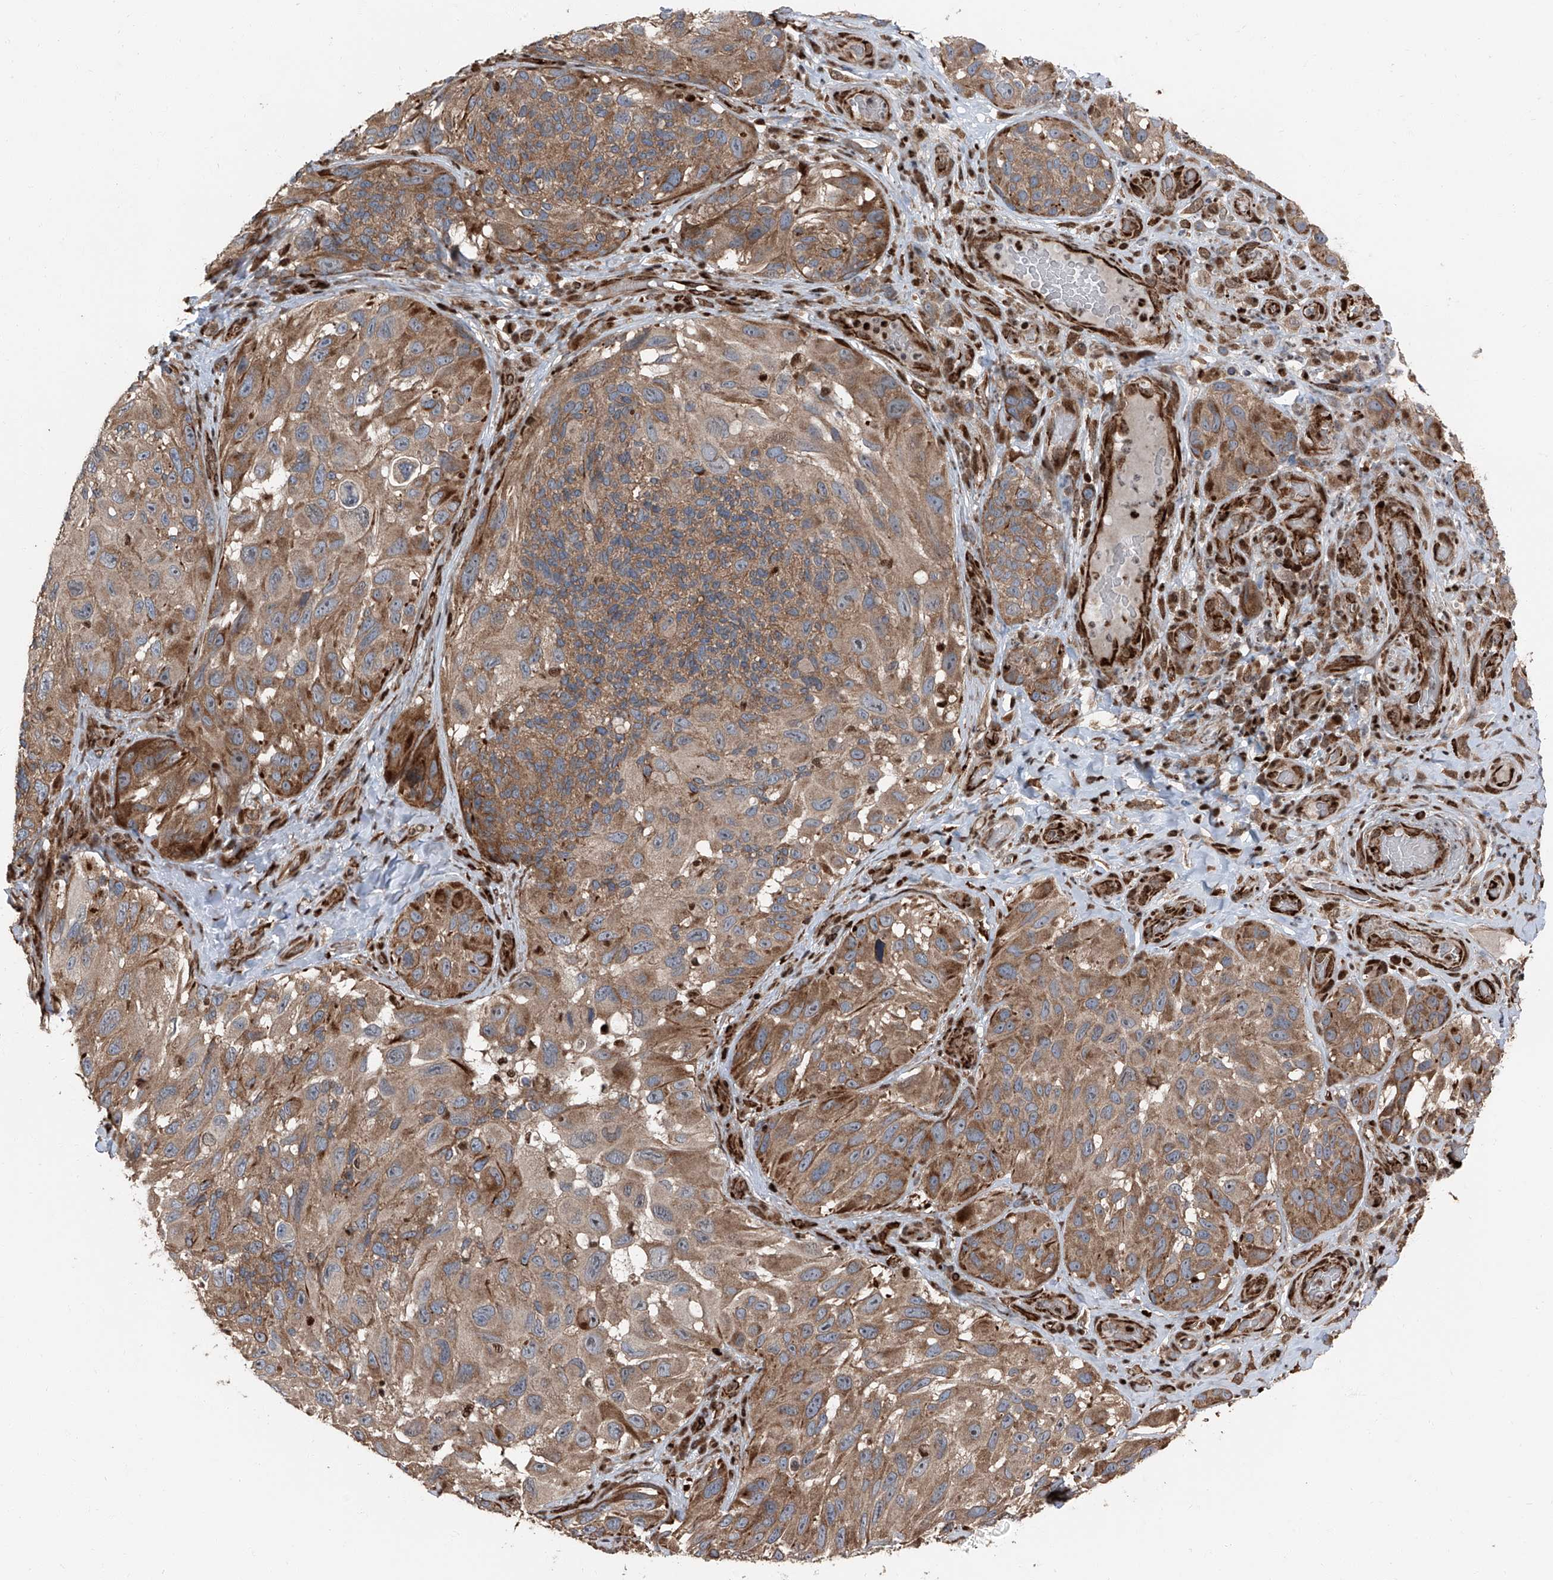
{"staining": {"intensity": "moderate", "quantity": ">75%", "location": "cytoplasmic/membranous"}, "tissue": "melanoma", "cell_type": "Tumor cells", "image_type": "cancer", "snomed": [{"axis": "morphology", "description": "Malignant melanoma, NOS"}, {"axis": "topography", "description": "Skin"}], "caption": "Human malignant melanoma stained with a brown dye exhibits moderate cytoplasmic/membranous positive expression in about >75% of tumor cells.", "gene": "FKBP5", "patient": {"sex": "female", "age": 73}}